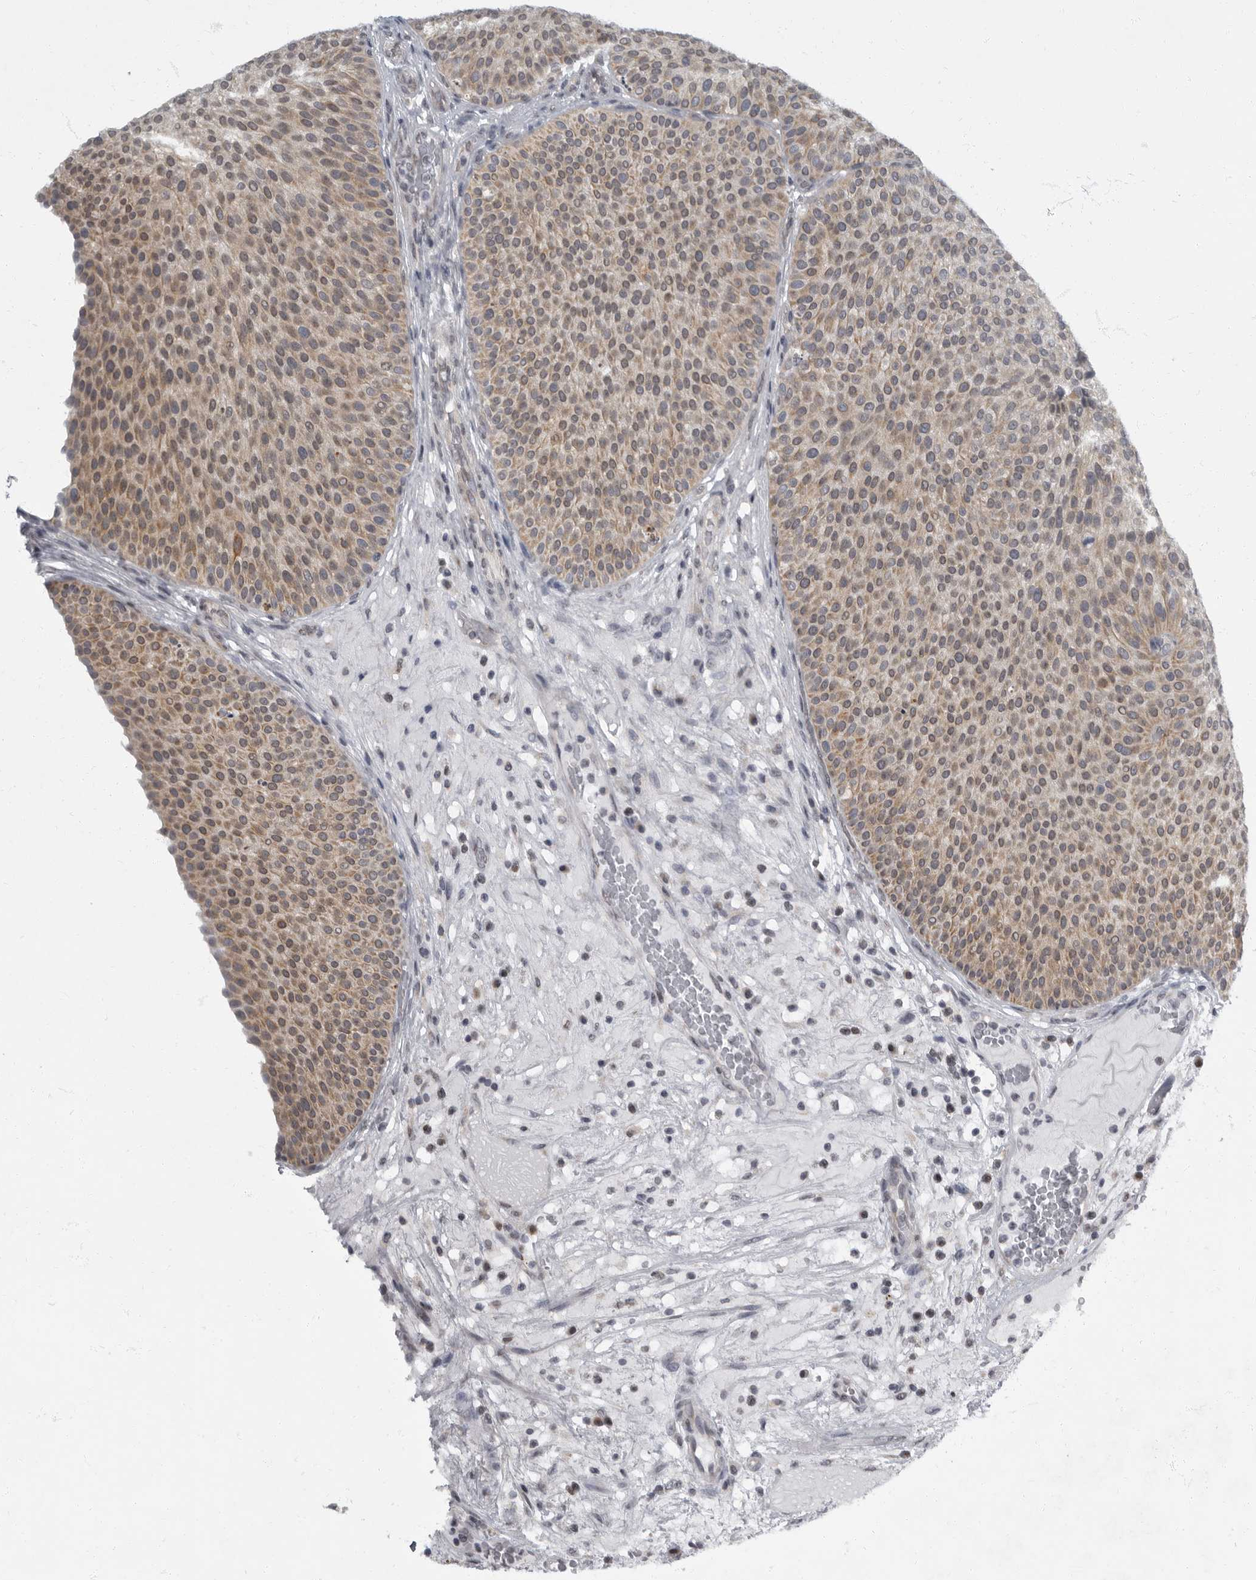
{"staining": {"intensity": "weak", "quantity": ">75%", "location": "cytoplasmic/membranous"}, "tissue": "urothelial cancer", "cell_type": "Tumor cells", "image_type": "cancer", "snomed": [{"axis": "morphology", "description": "Normal tissue, NOS"}, {"axis": "morphology", "description": "Urothelial carcinoma, Low grade"}, {"axis": "topography", "description": "Smooth muscle"}, {"axis": "topography", "description": "Urinary bladder"}], "caption": "Brown immunohistochemical staining in urothelial carcinoma (low-grade) demonstrates weak cytoplasmic/membranous expression in approximately >75% of tumor cells.", "gene": "EVI5", "patient": {"sex": "male", "age": 60}}